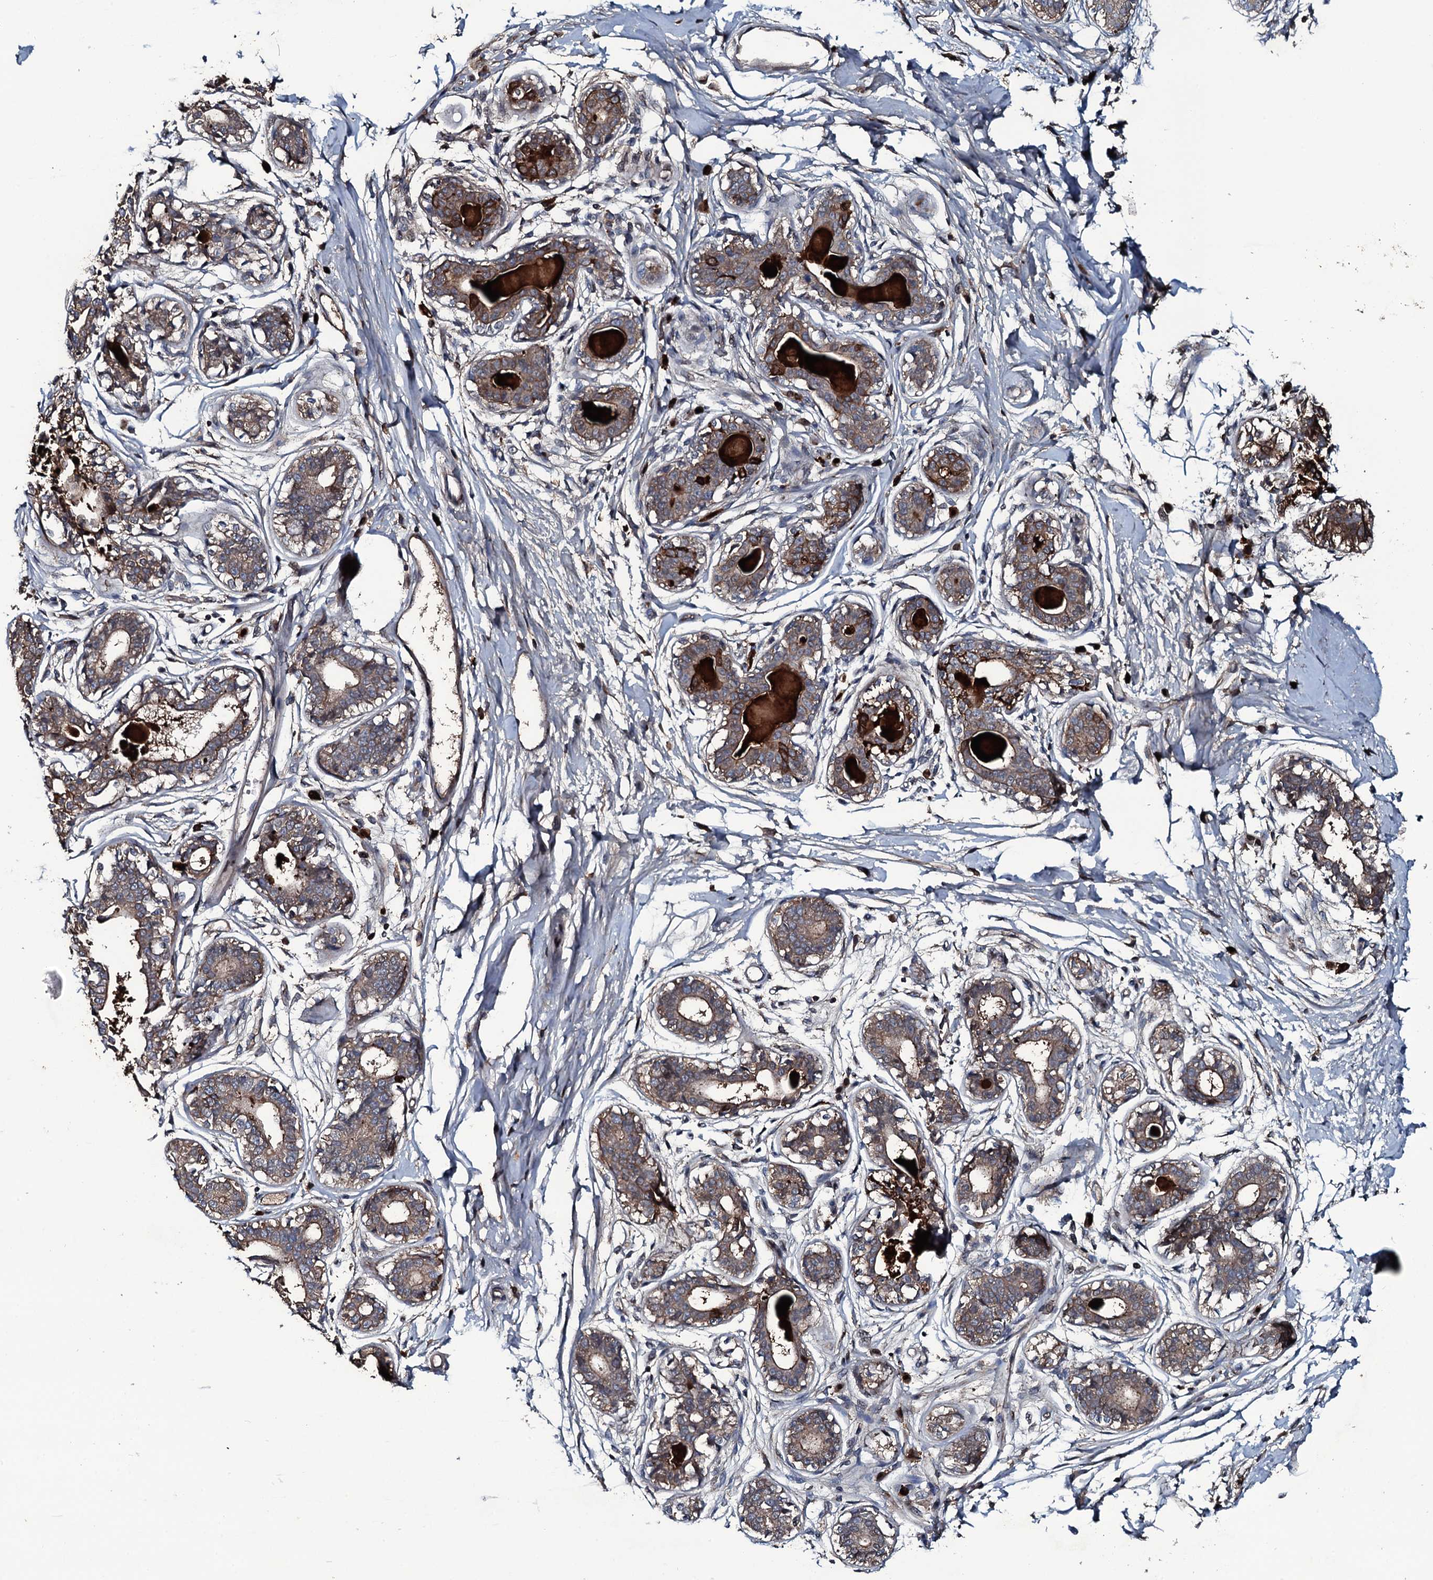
{"staining": {"intensity": "negative", "quantity": "none", "location": "none"}, "tissue": "breast", "cell_type": "Adipocytes", "image_type": "normal", "snomed": [{"axis": "morphology", "description": "Normal tissue, NOS"}, {"axis": "topography", "description": "Breast"}], "caption": "High magnification brightfield microscopy of benign breast stained with DAB (3,3'-diaminobenzidine) (brown) and counterstained with hematoxylin (blue): adipocytes show no significant expression.", "gene": "LYG2", "patient": {"sex": "female", "age": 45}}